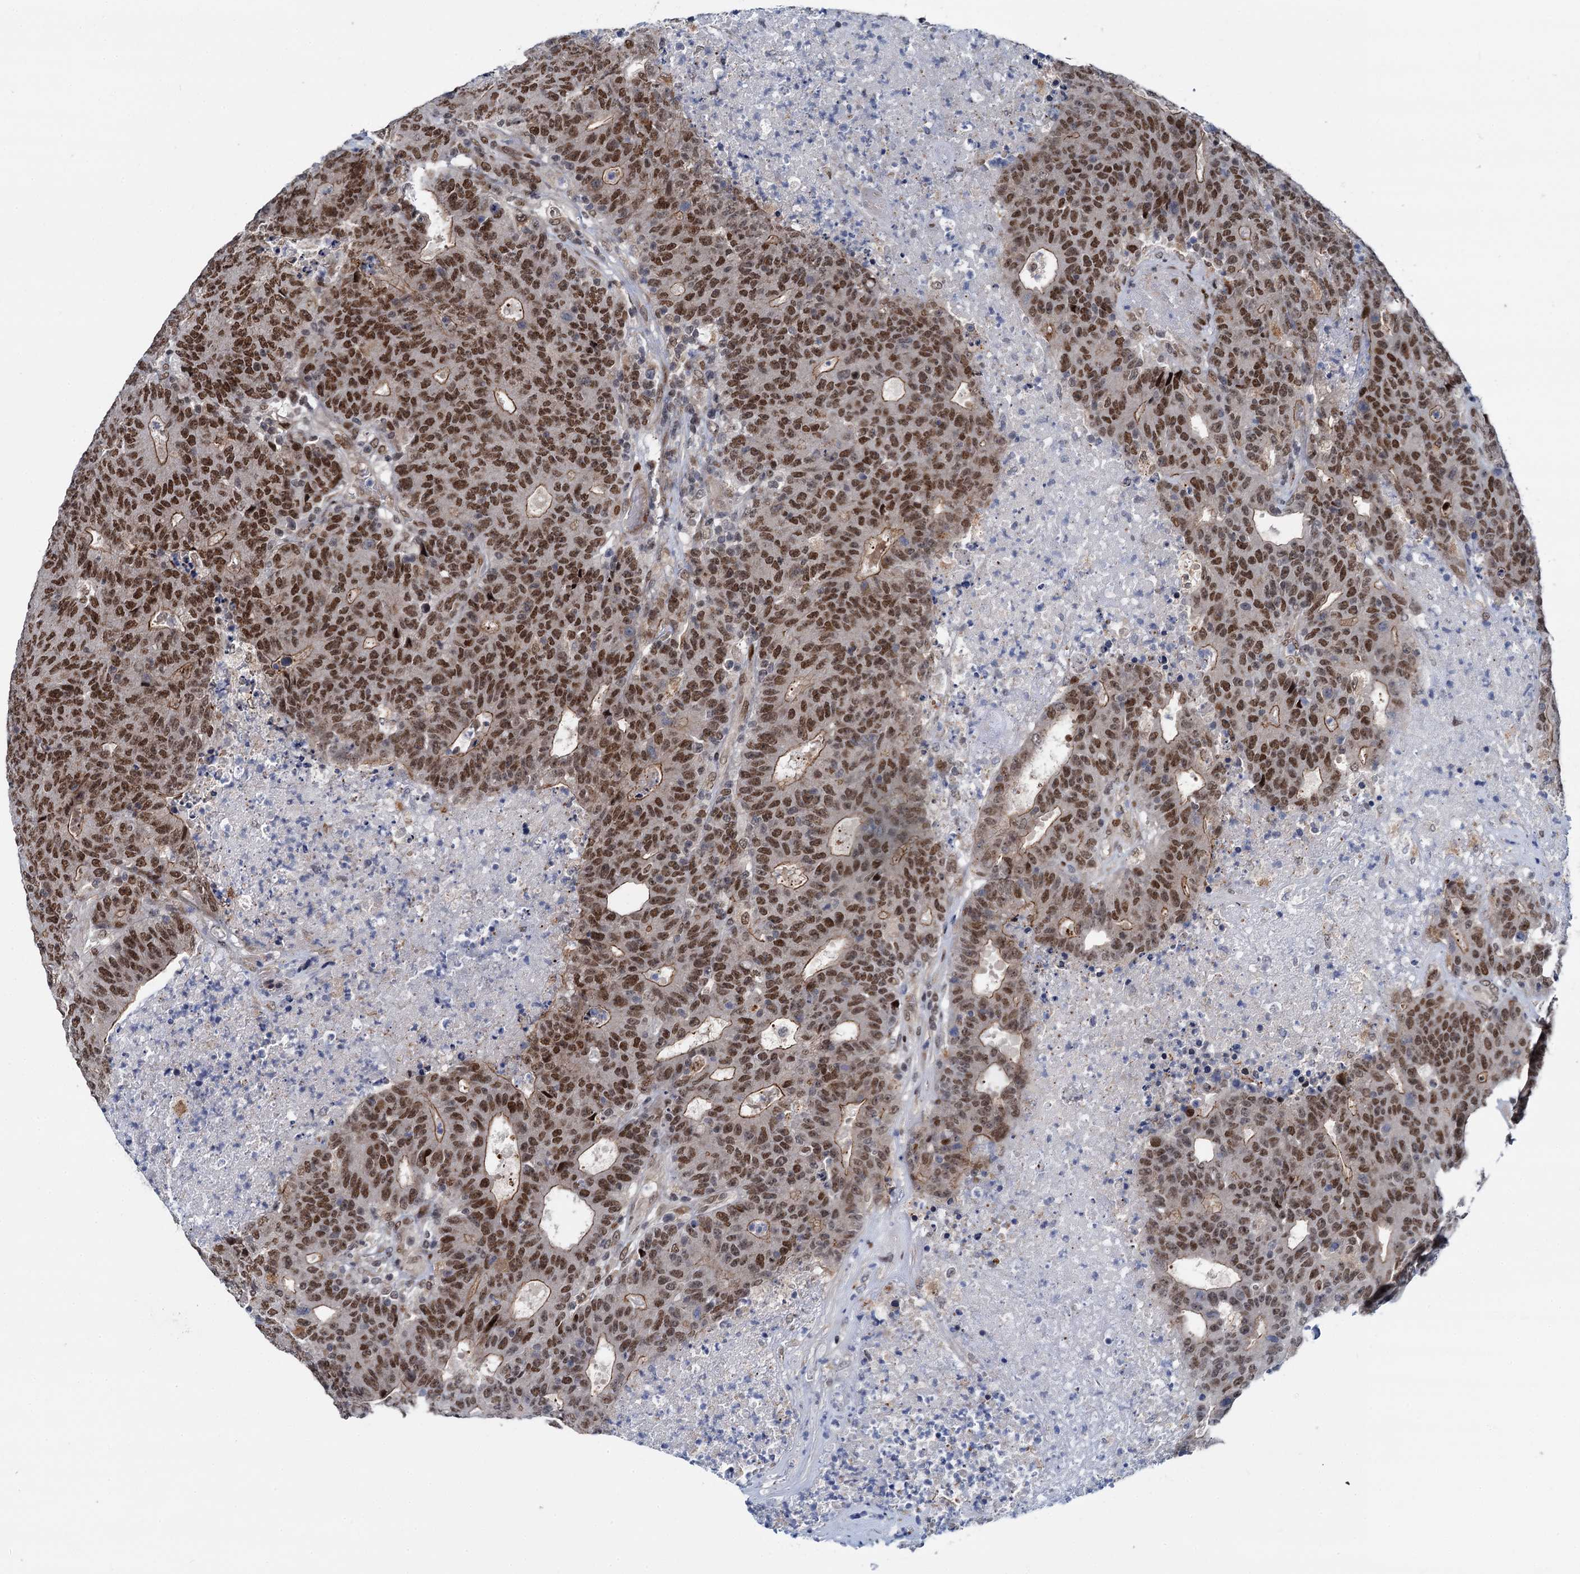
{"staining": {"intensity": "moderate", "quantity": ">75%", "location": "cytoplasmic/membranous,nuclear"}, "tissue": "colorectal cancer", "cell_type": "Tumor cells", "image_type": "cancer", "snomed": [{"axis": "morphology", "description": "Adenocarcinoma, NOS"}, {"axis": "topography", "description": "Colon"}], "caption": "This is a photomicrograph of IHC staining of colorectal adenocarcinoma, which shows moderate positivity in the cytoplasmic/membranous and nuclear of tumor cells.", "gene": "RUFY2", "patient": {"sex": "female", "age": 75}}